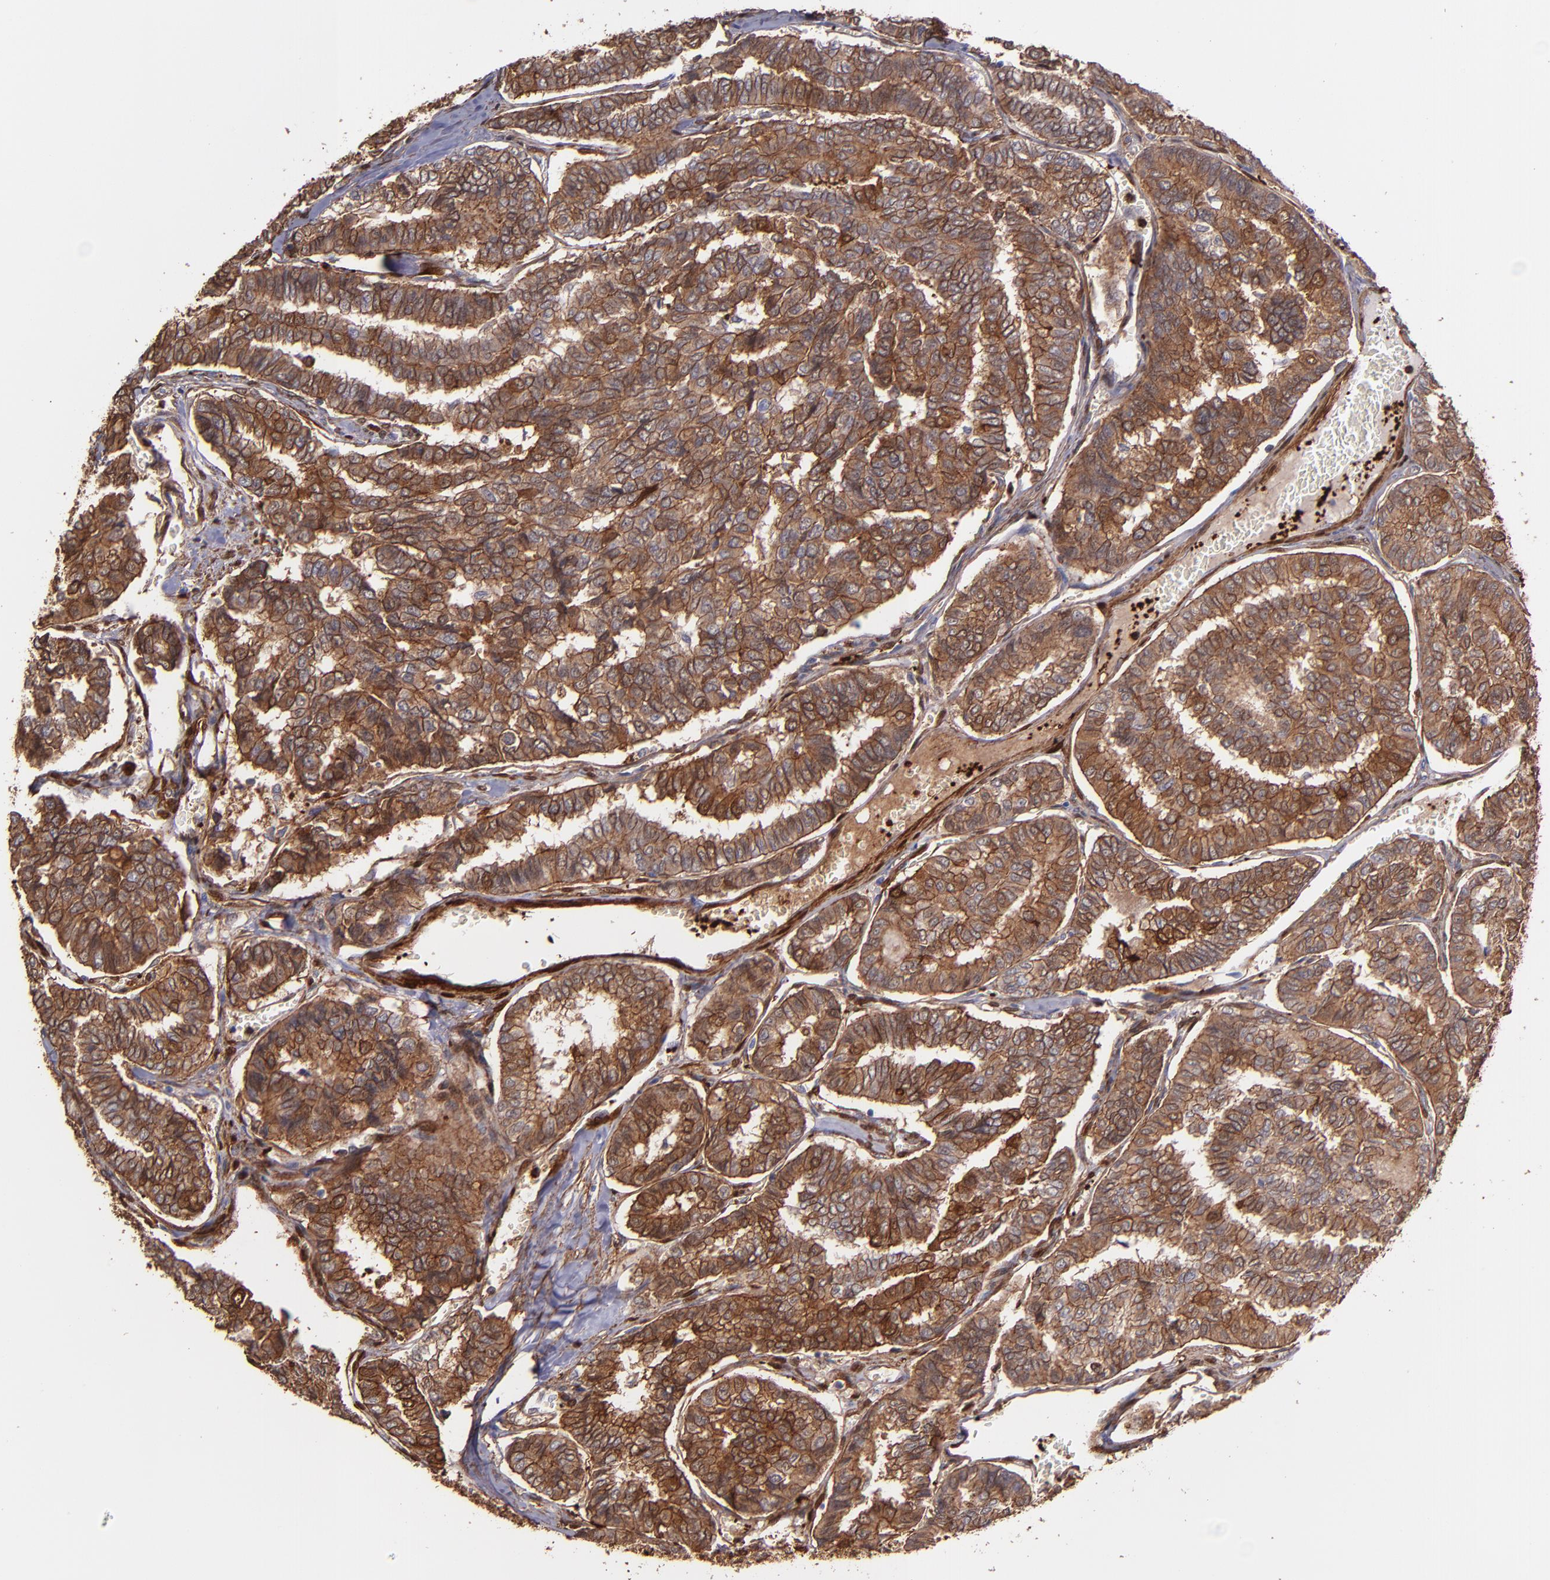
{"staining": {"intensity": "moderate", "quantity": ">75%", "location": "cytoplasmic/membranous"}, "tissue": "thyroid cancer", "cell_type": "Tumor cells", "image_type": "cancer", "snomed": [{"axis": "morphology", "description": "Papillary adenocarcinoma, NOS"}, {"axis": "topography", "description": "Thyroid gland"}], "caption": "Immunohistochemical staining of thyroid papillary adenocarcinoma exhibits medium levels of moderate cytoplasmic/membranous expression in about >75% of tumor cells. (DAB IHC, brown staining for protein, blue staining for nuclei).", "gene": "VCL", "patient": {"sex": "female", "age": 35}}